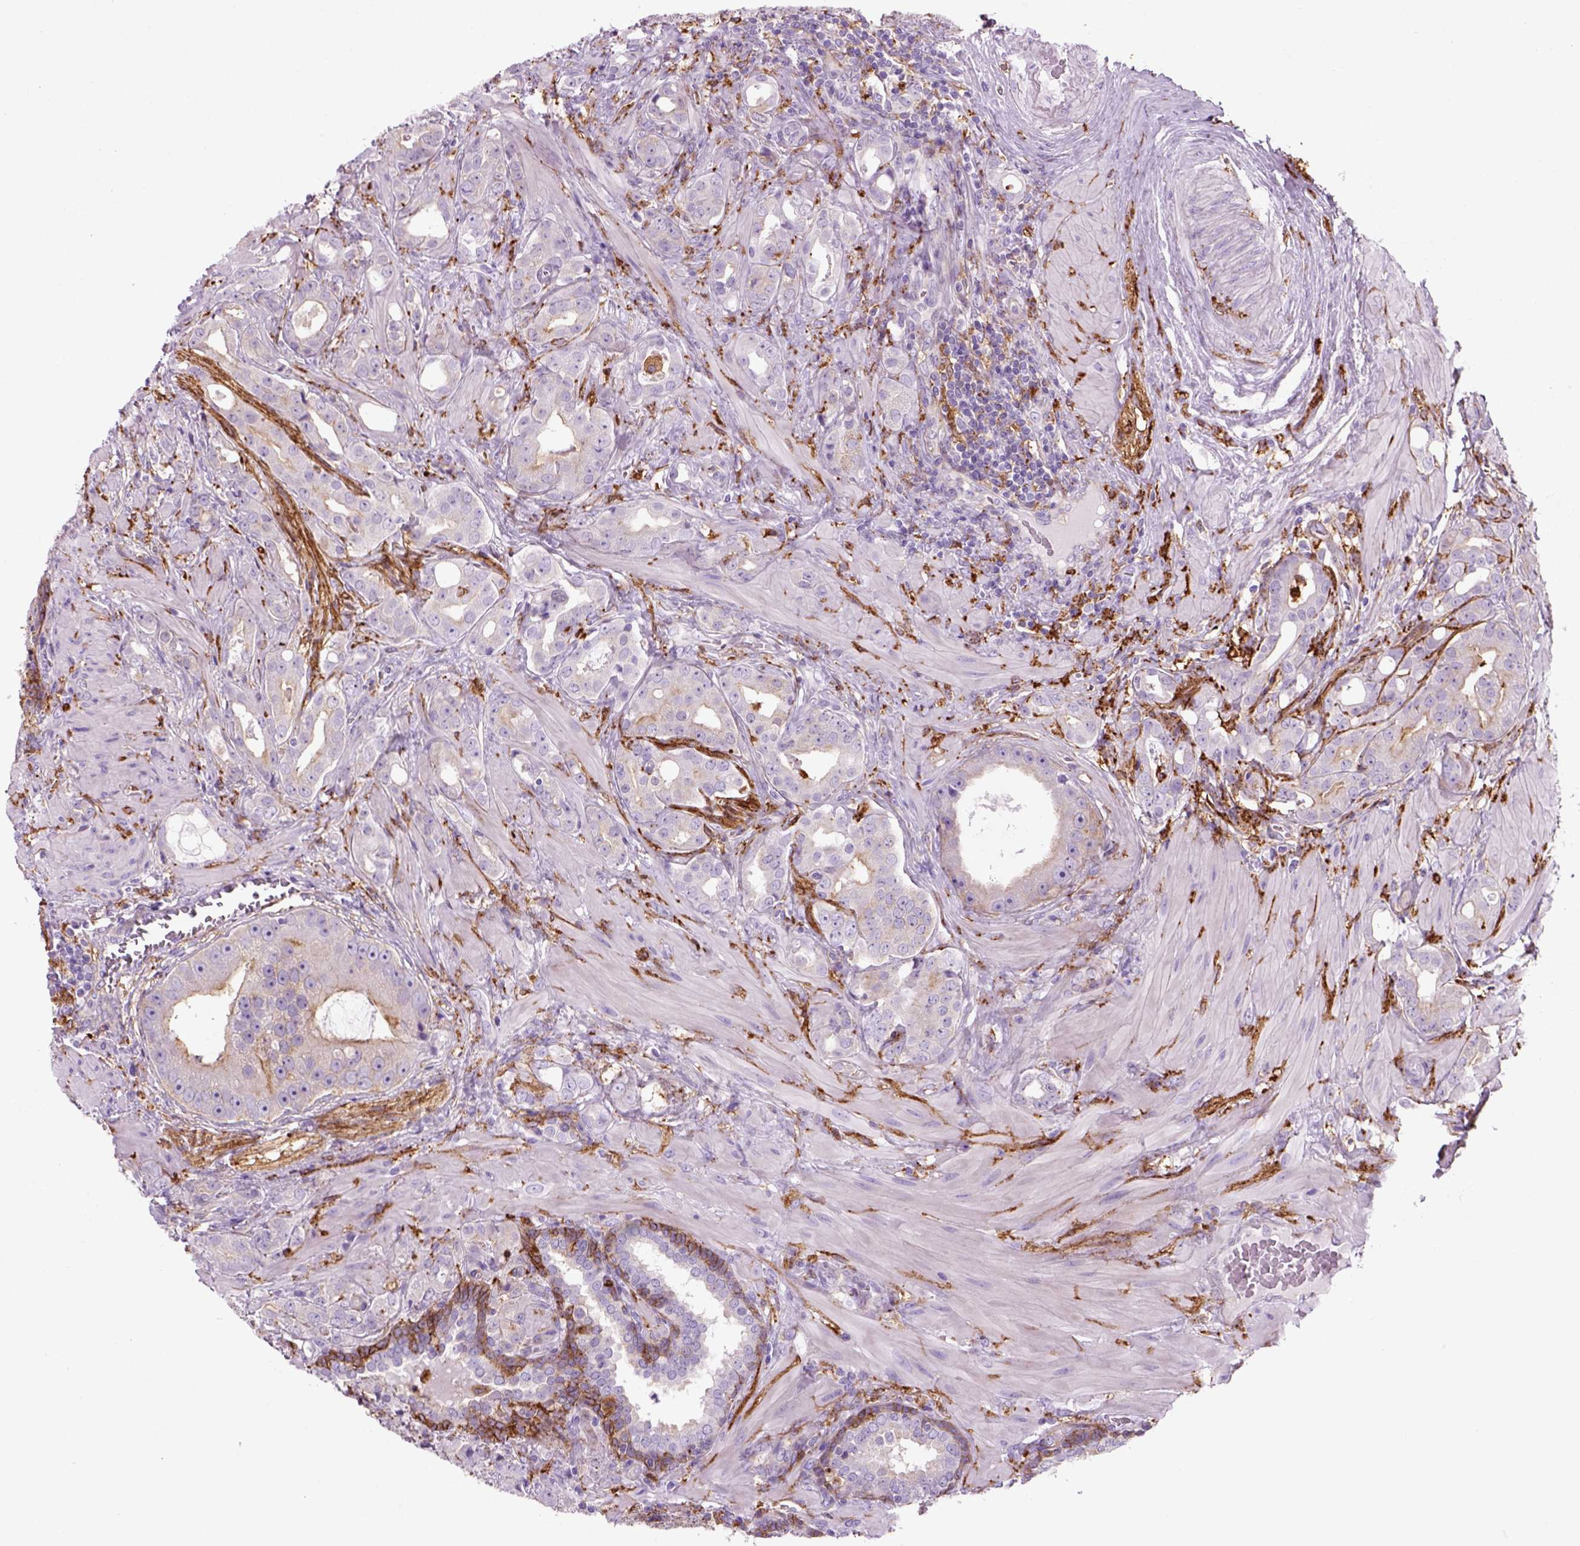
{"staining": {"intensity": "weak", "quantity": "<25%", "location": "cytoplasmic/membranous"}, "tissue": "prostate cancer", "cell_type": "Tumor cells", "image_type": "cancer", "snomed": [{"axis": "morphology", "description": "Adenocarcinoma, NOS"}, {"axis": "topography", "description": "Prostate"}], "caption": "Prostate cancer was stained to show a protein in brown. There is no significant positivity in tumor cells. The staining was performed using DAB (3,3'-diaminobenzidine) to visualize the protein expression in brown, while the nuclei were stained in blue with hematoxylin (Magnification: 20x).", "gene": "MARCKS", "patient": {"sex": "male", "age": 57}}